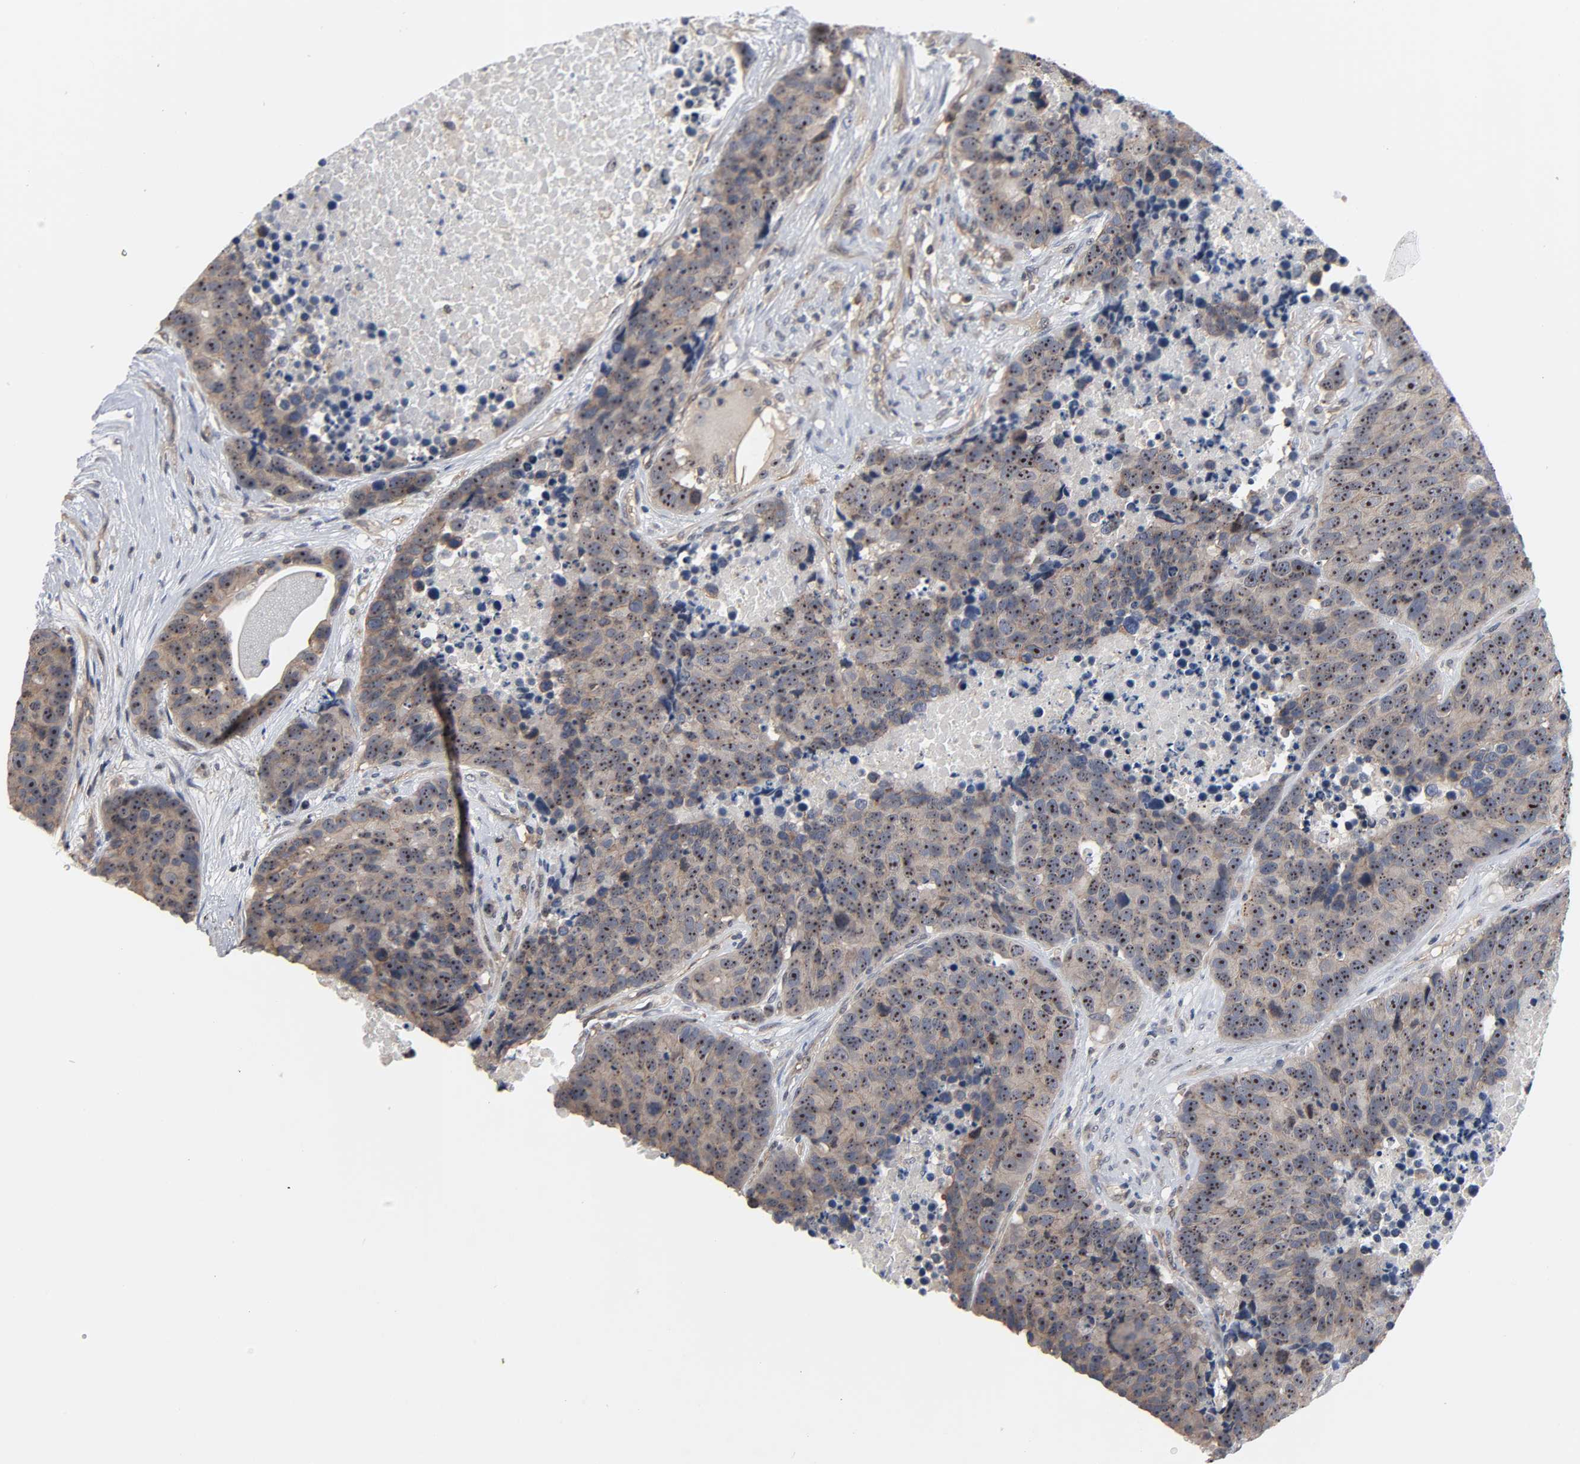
{"staining": {"intensity": "weak", "quantity": ">75%", "location": "cytoplasmic/membranous,nuclear"}, "tissue": "carcinoid", "cell_type": "Tumor cells", "image_type": "cancer", "snomed": [{"axis": "morphology", "description": "Carcinoid, malignant, NOS"}, {"axis": "topography", "description": "Lung"}], "caption": "High-power microscopy captured an immunohistochemistry histopathology image of carcinoid, revealing weak cytoplasmic/membranous and nuclear staining in about >75% of tumor cells. (DAB (3,3'-diaminobenzidine) IHC with brightfield microscopy, high magnification).", "gene": "DDX10", "patient": {"sex": "male", "age": 60}}